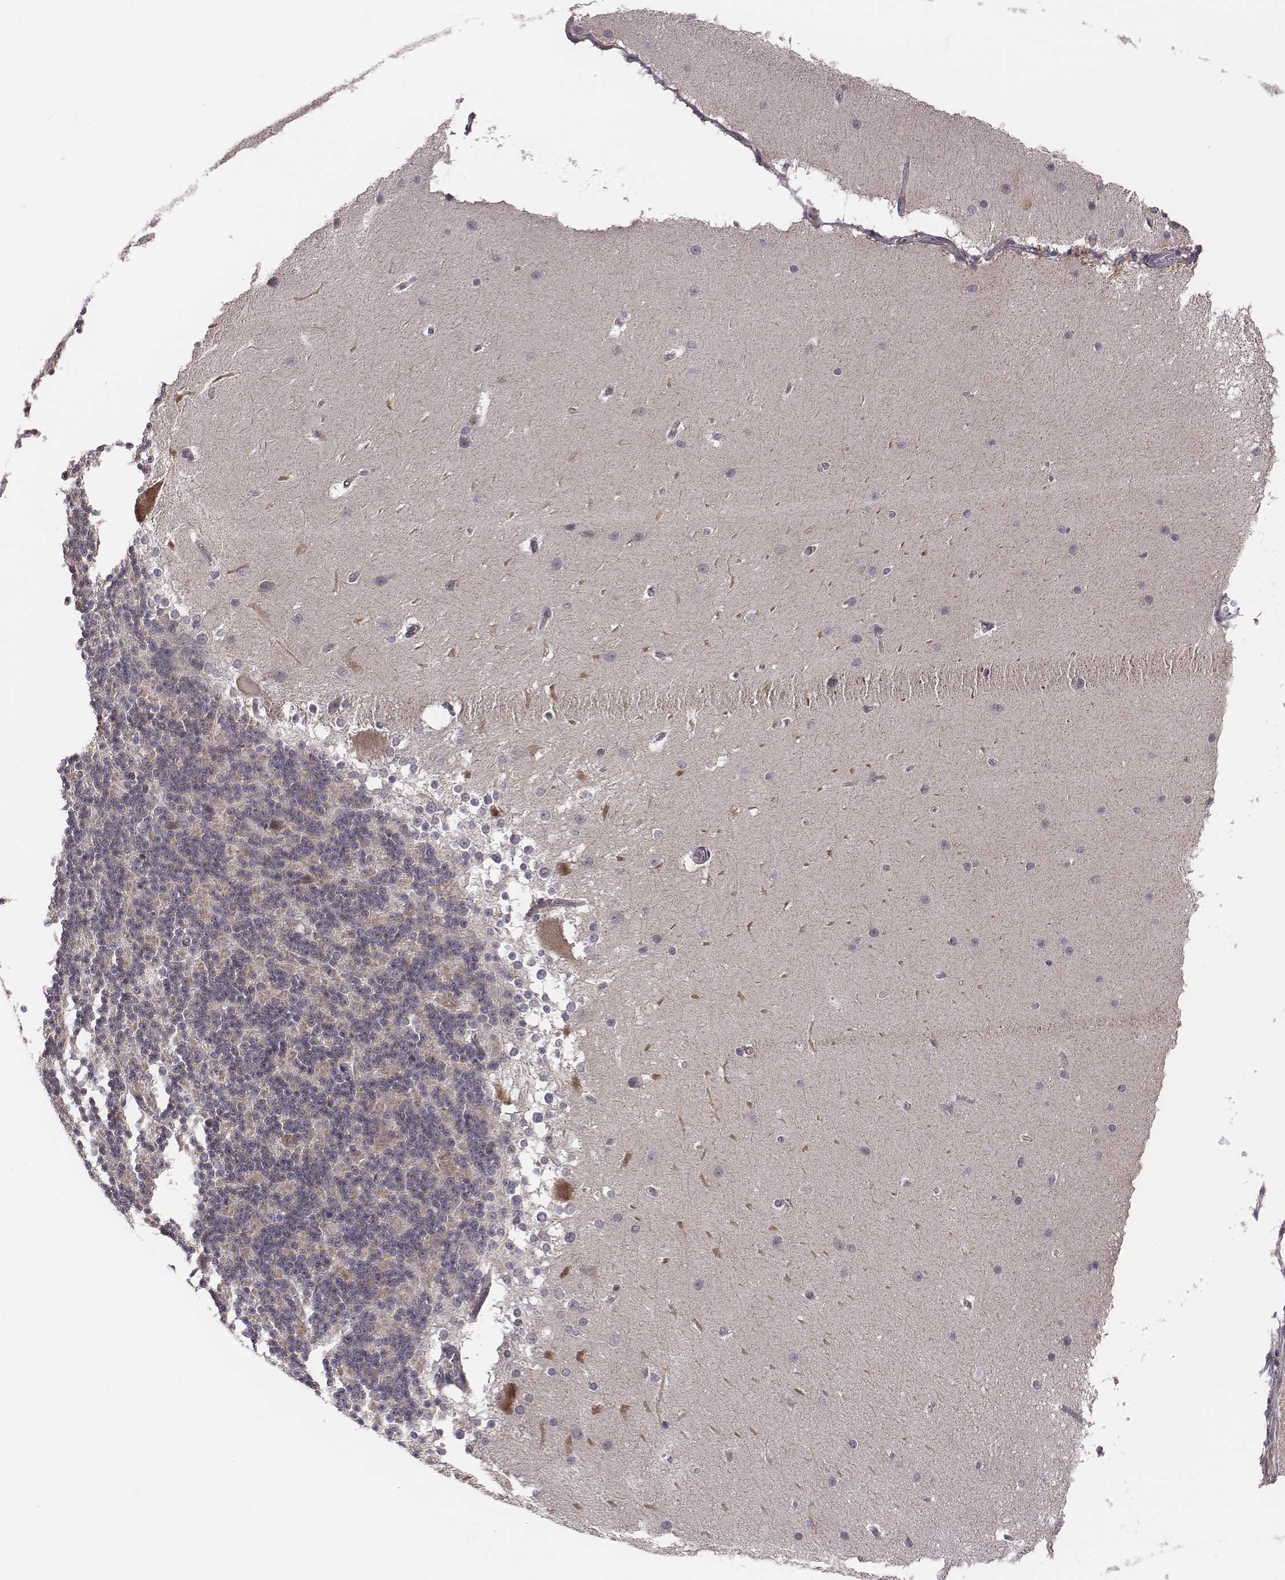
{"staining": {"intensity": "weak", "quantity": "<25%", "location": "cytoplasmic/membranous"}, "tissue": "cerebellum", "cell_type": "Cells in granular layer", "image_type": "normal", "snomed": [{"axis": "morphology", "description": "Normal tissue, NOS"}, {"axis": "topography", "description": "Cerebellum"}], "caption": "High power microscopy histopathology image of an IHC image of normal cerebellum, revealing no significant expression in cells in granular layer. Nuclei are stained in blue.", "gene": "SMURF2", "patient": {"sex": "female", "age": 19}}